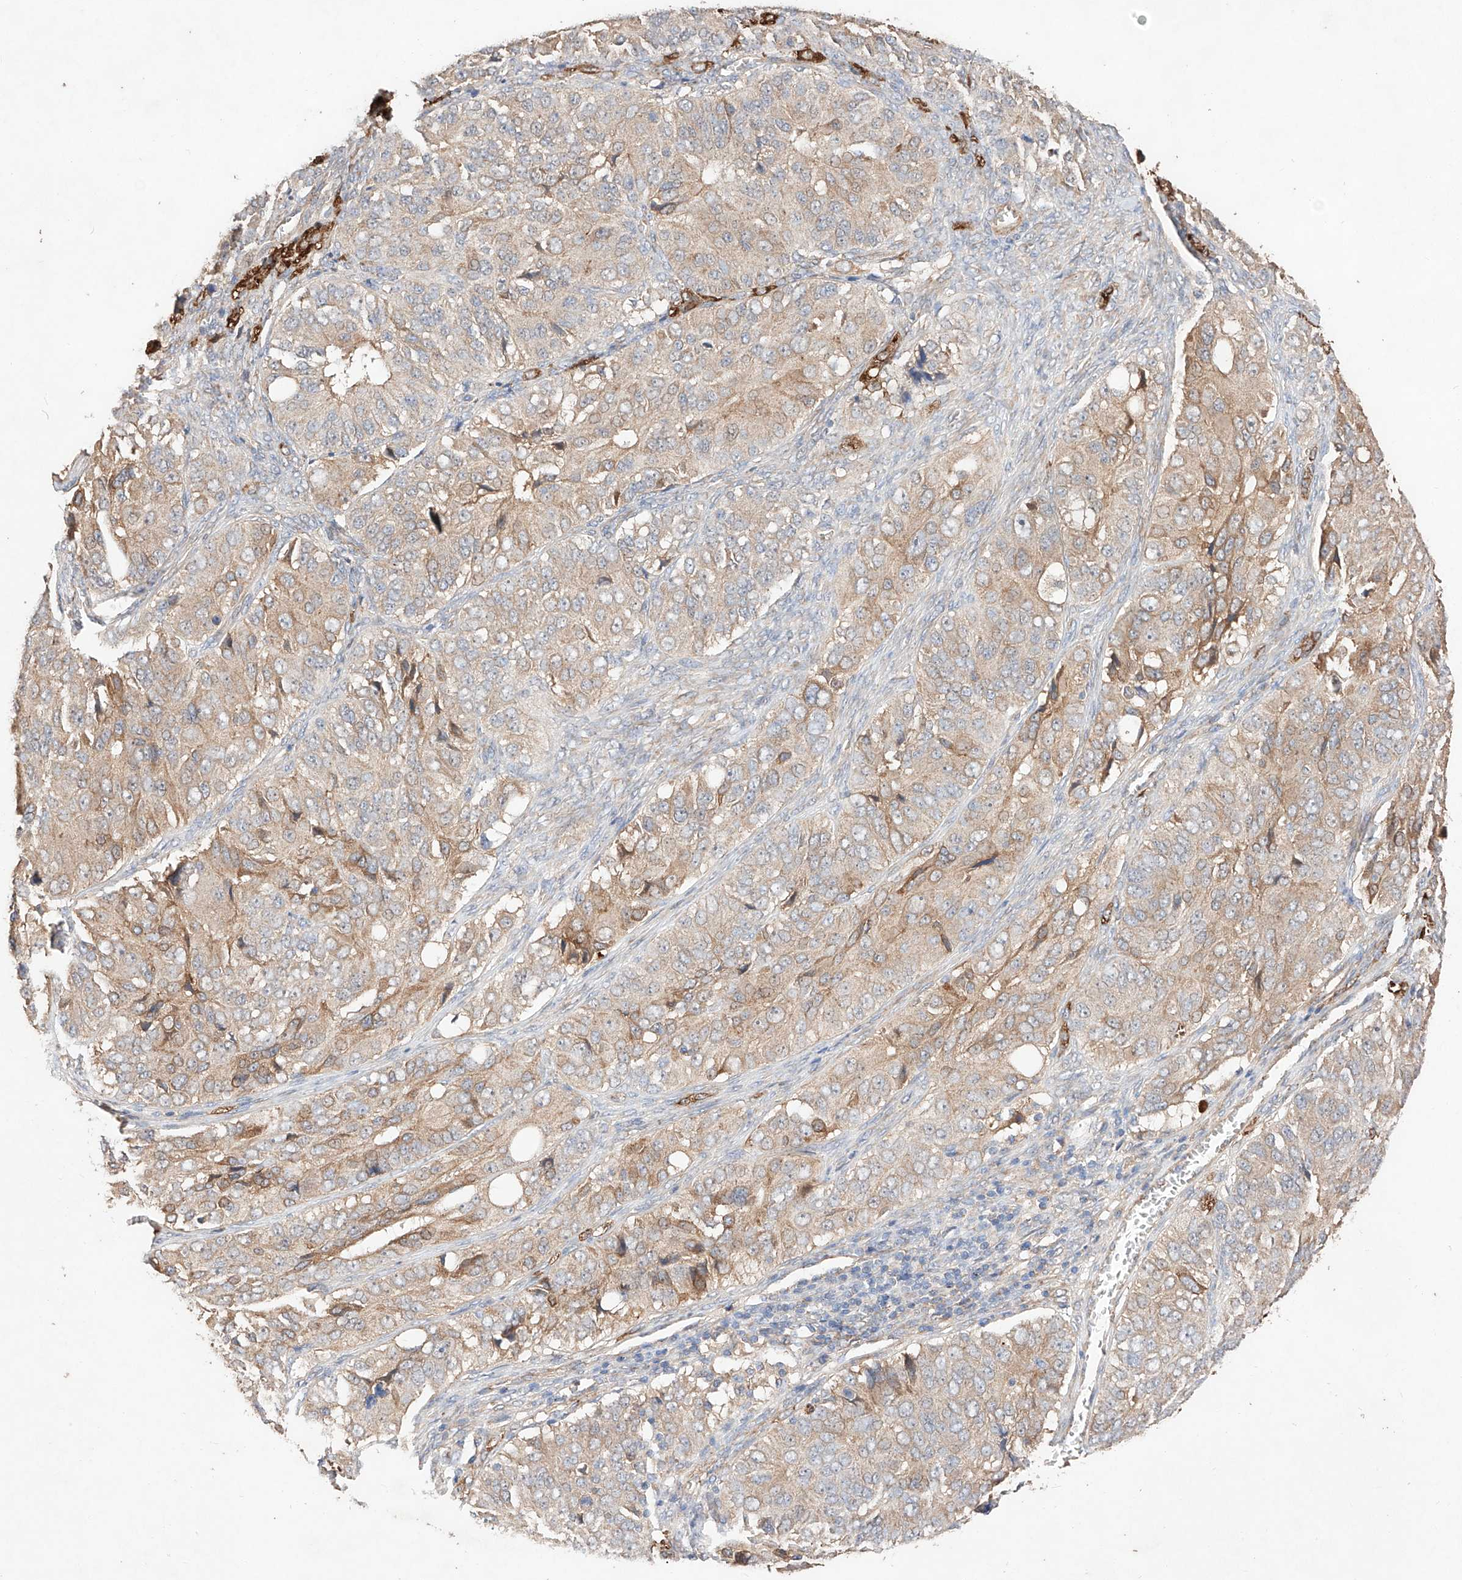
{"staining": {"intensity": "weak", "quantity": "25%-75%", "location": "cytoplasmic/membranous"}, "tissue": "ovarian cancer", "cell_type": "Tumor cells", "image_type": "cancer", "snomed": [{"axis": "morphology", "description": "Carcinoma, endometroid"}, {"axis": "topography", "description": "Ovary"}], "caption": "This micrograph shows immunohistochemistry staining of ovarian endometroid carcinoma, with low weak cytoplasmic/membranous staining in about 25%-75% of tumor cells.", "gene": "C6orf62", "patient": {"sex": "female", "age": 51}}